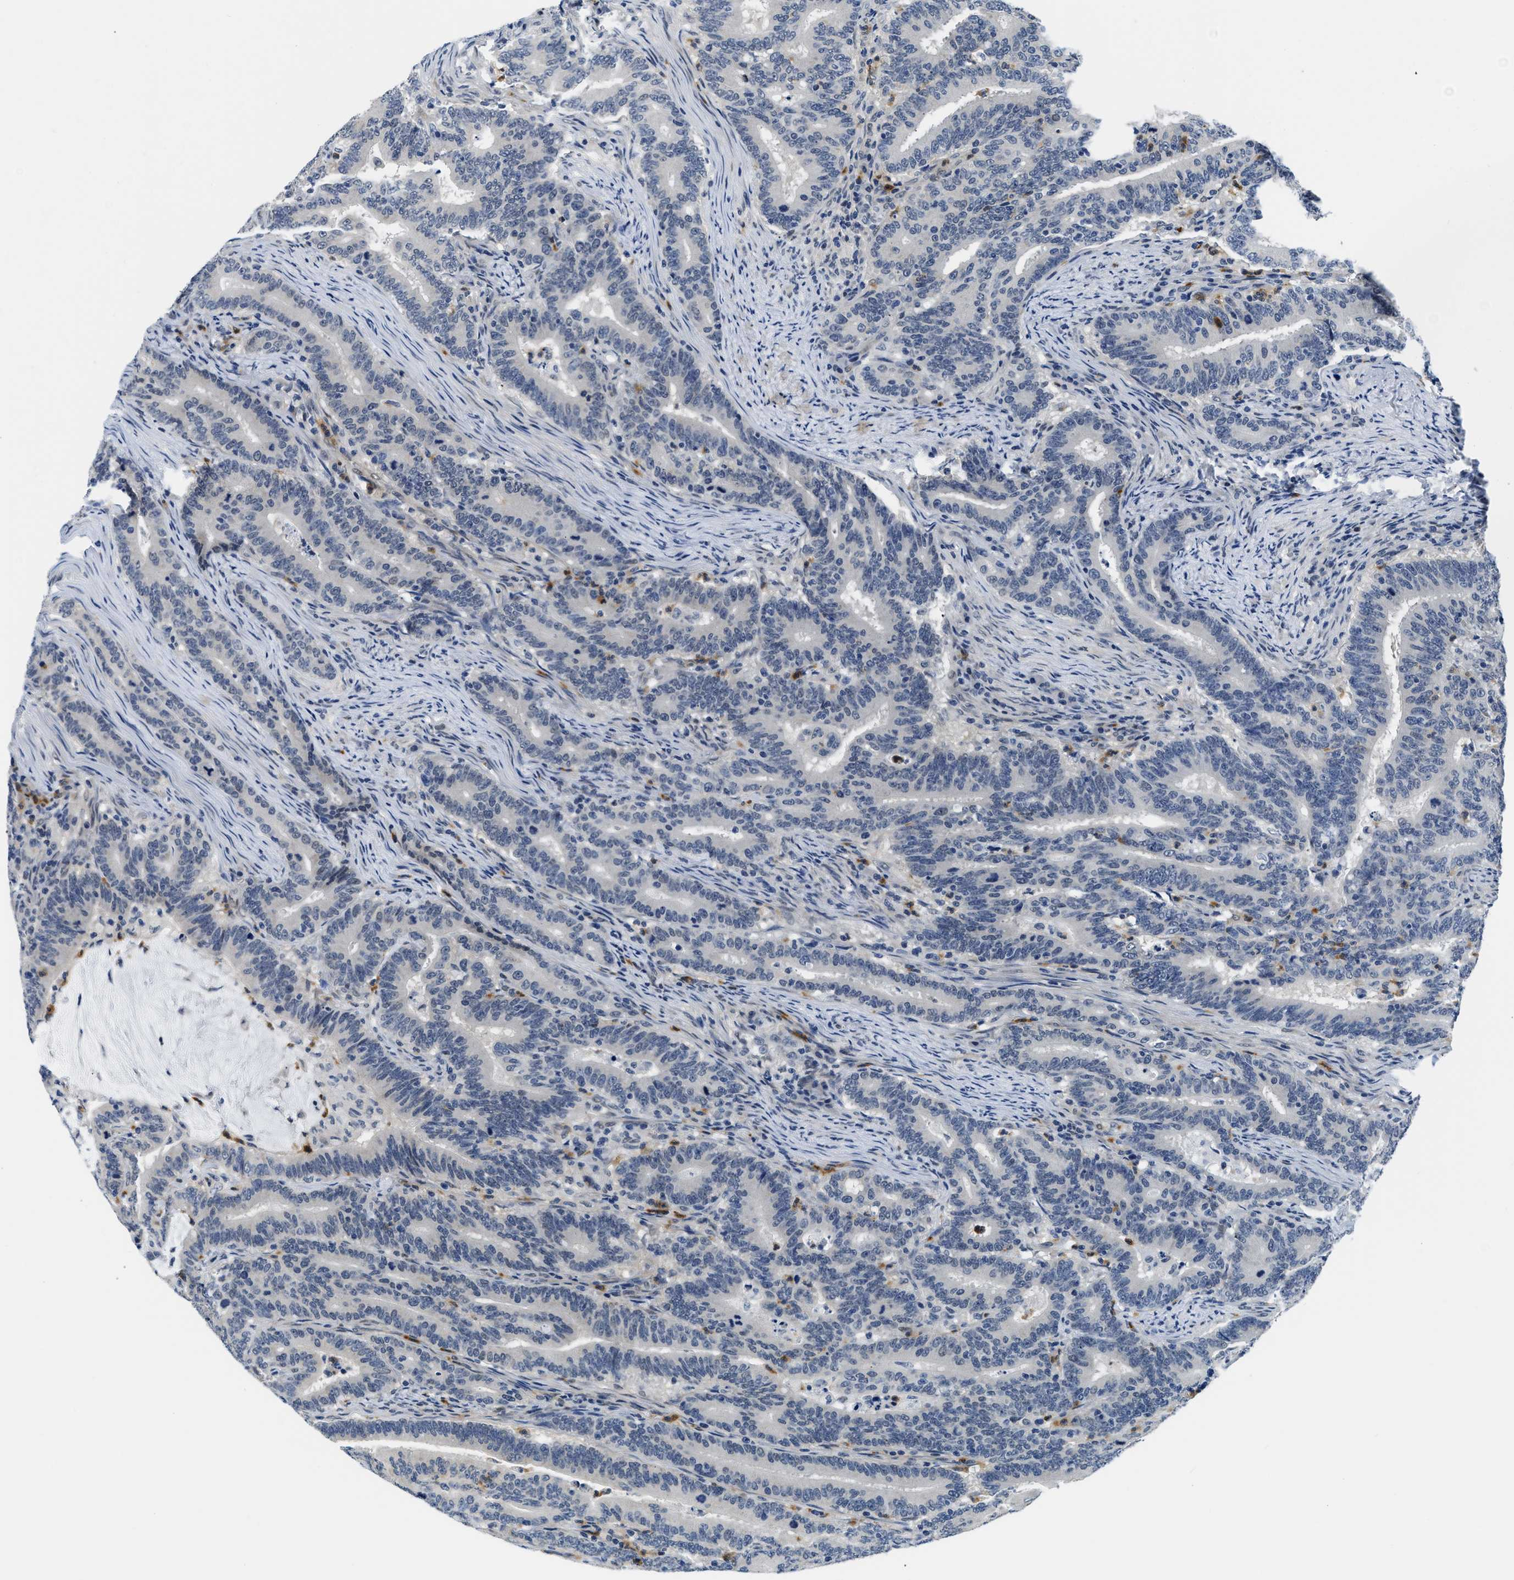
{"staining": {"intensity": "negative", "quantity": "none", "location": "none"}, "tissue": "colorectal cancer", "cell_type": "Tumor cells", "image_type": "cancer", "snomed": [{"axis": "morphology", "description": "Adenocarcinoma, NOS"}, {"axis": "topography", "description": "Colon"}], "caption": "Immunohistochemistry of colorectal cancer (adenocarcinoma) reveals no staining in tumor cells. The staining was performed using DAB to visualize the protein expression in brown, while the nuclei were stained in blue with hematoxylin (Magnification: 20x).", "gene": "SMAD4", "patient": {"sex": "female", "age": 66}}